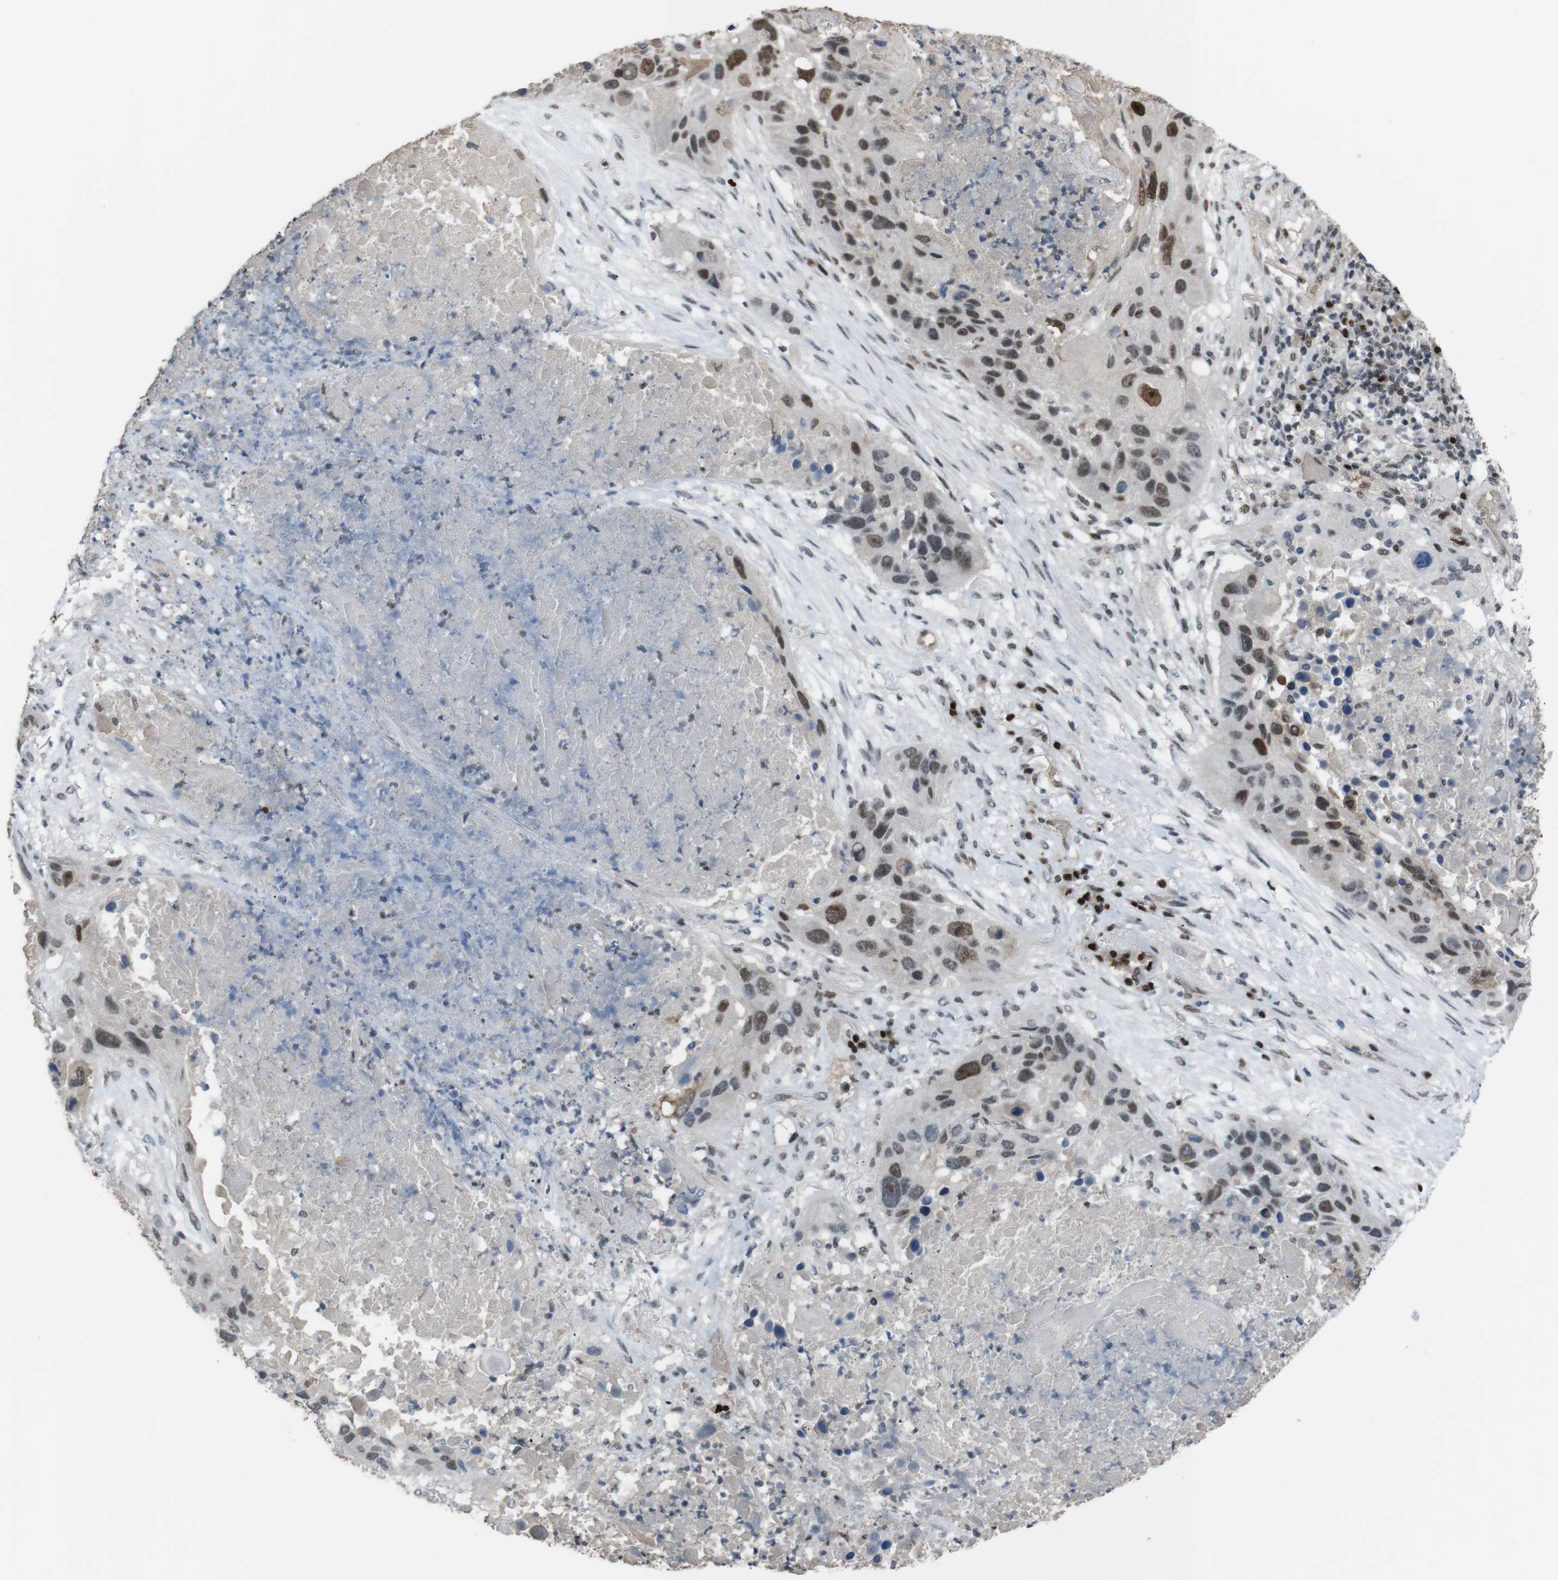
{"staining": {"intensity": "strong", "quantity": ">75%", "location": "nuclear"}, "tissue": "lung cancer", "cell_type": "Tumor cells", "image_type": "cancer", "snomed": [{"axis": "morphology", "description": "Squamous cell carcinoma, NOS"}, {"axis": "topography", "description": "Lung"}], "caption": "Immunohistochemistry of lung cancer (squamous cell carcinoma) reveals high levels of strong nuclear positivity in about >75% of tumor cells.", "gene": "SUB1", "patient": {"sex": "male", "age": 57}}